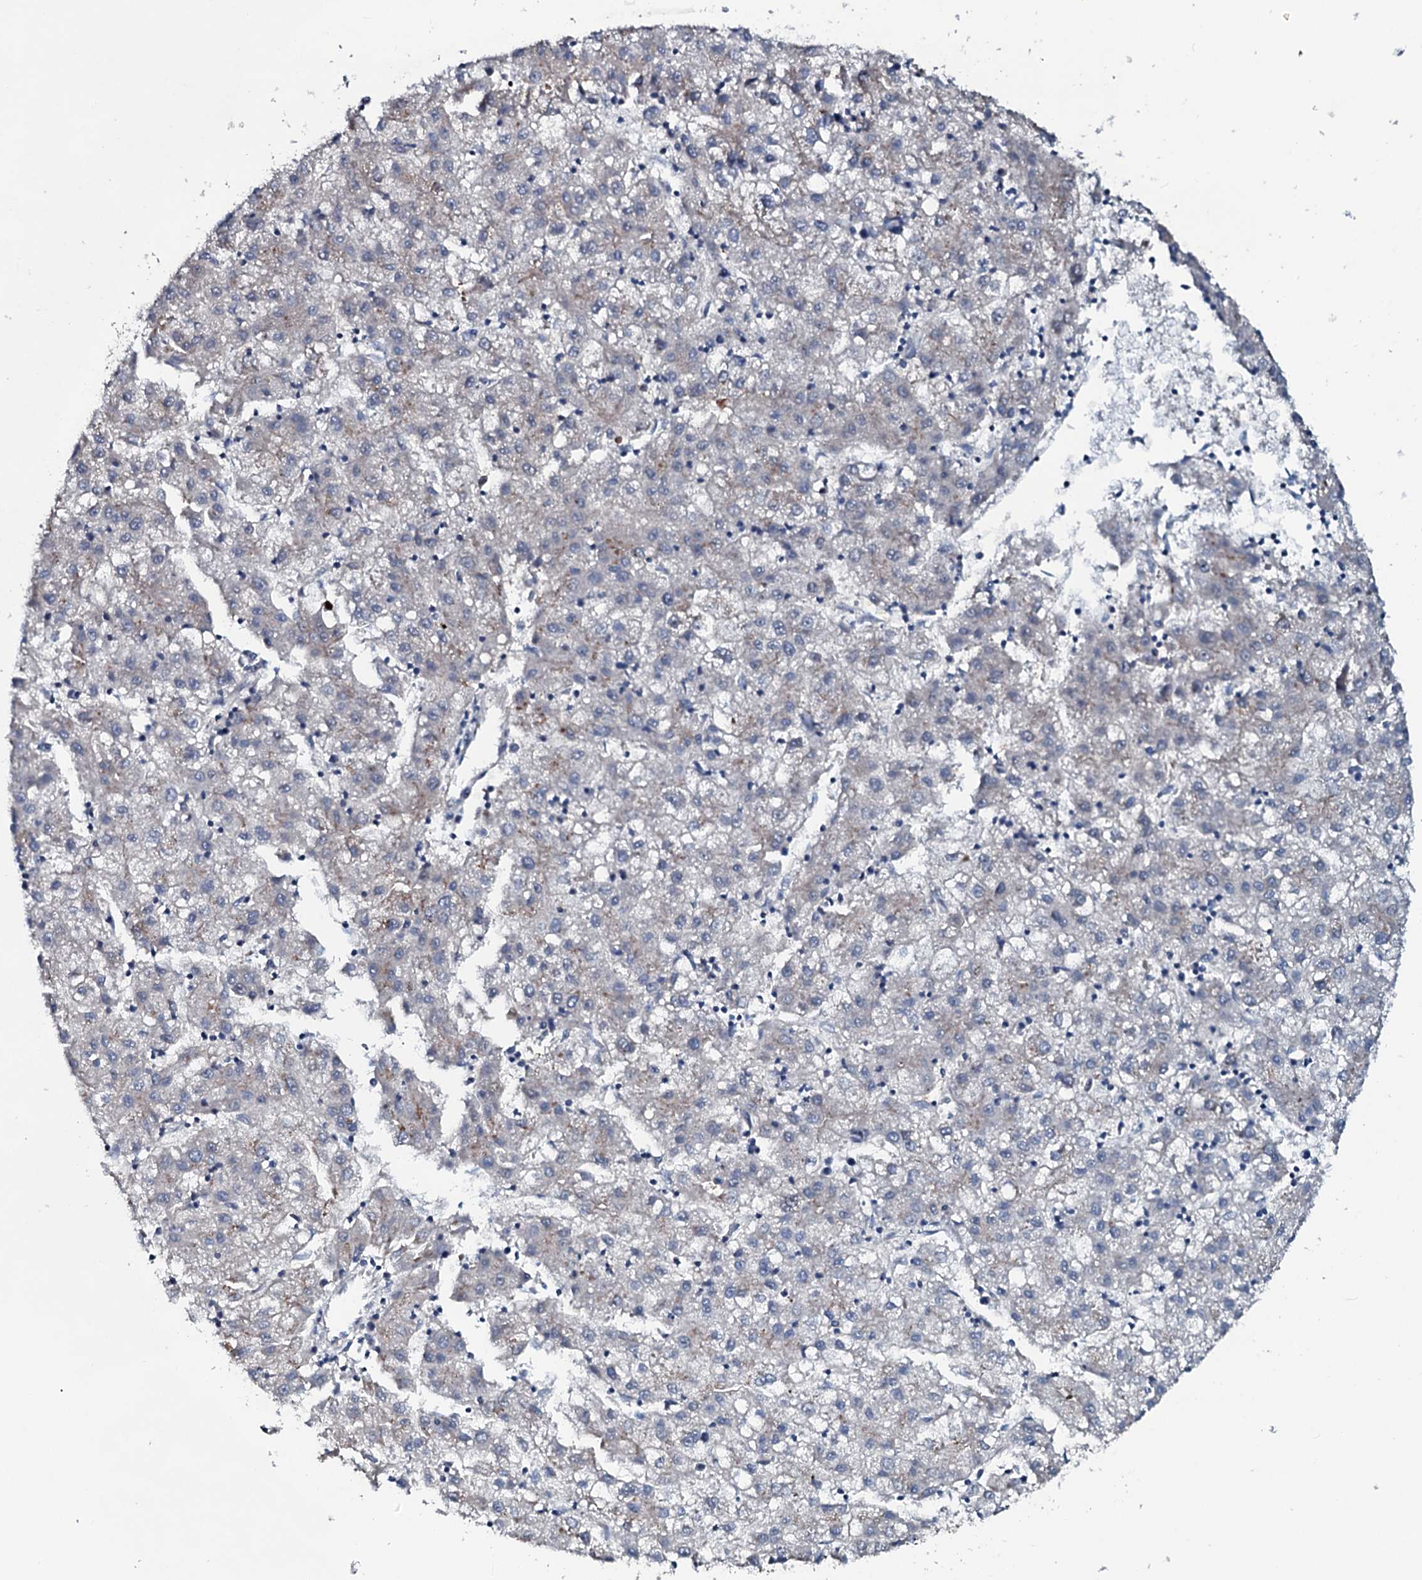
{"staining": {"intensity": "negative", "quantity": "none", "location": "none"}, "tissue": "liver cancer", "cell_type": "Tumor cells", "image_type": "cancer", "snomed": [{"axis": "morphology", "description": "Carcinoma, Hepatocellular, NOS"}, {"axis": "topography", "description": "Liver"}], "caption": "A high-resolution histopathology image shows IHC staining of liver hepatocellular carcinoma, which shows no significant expression in tumor cells.", "gene": "OGFOD2", "patient": {"sex": "male", "age": 72}}